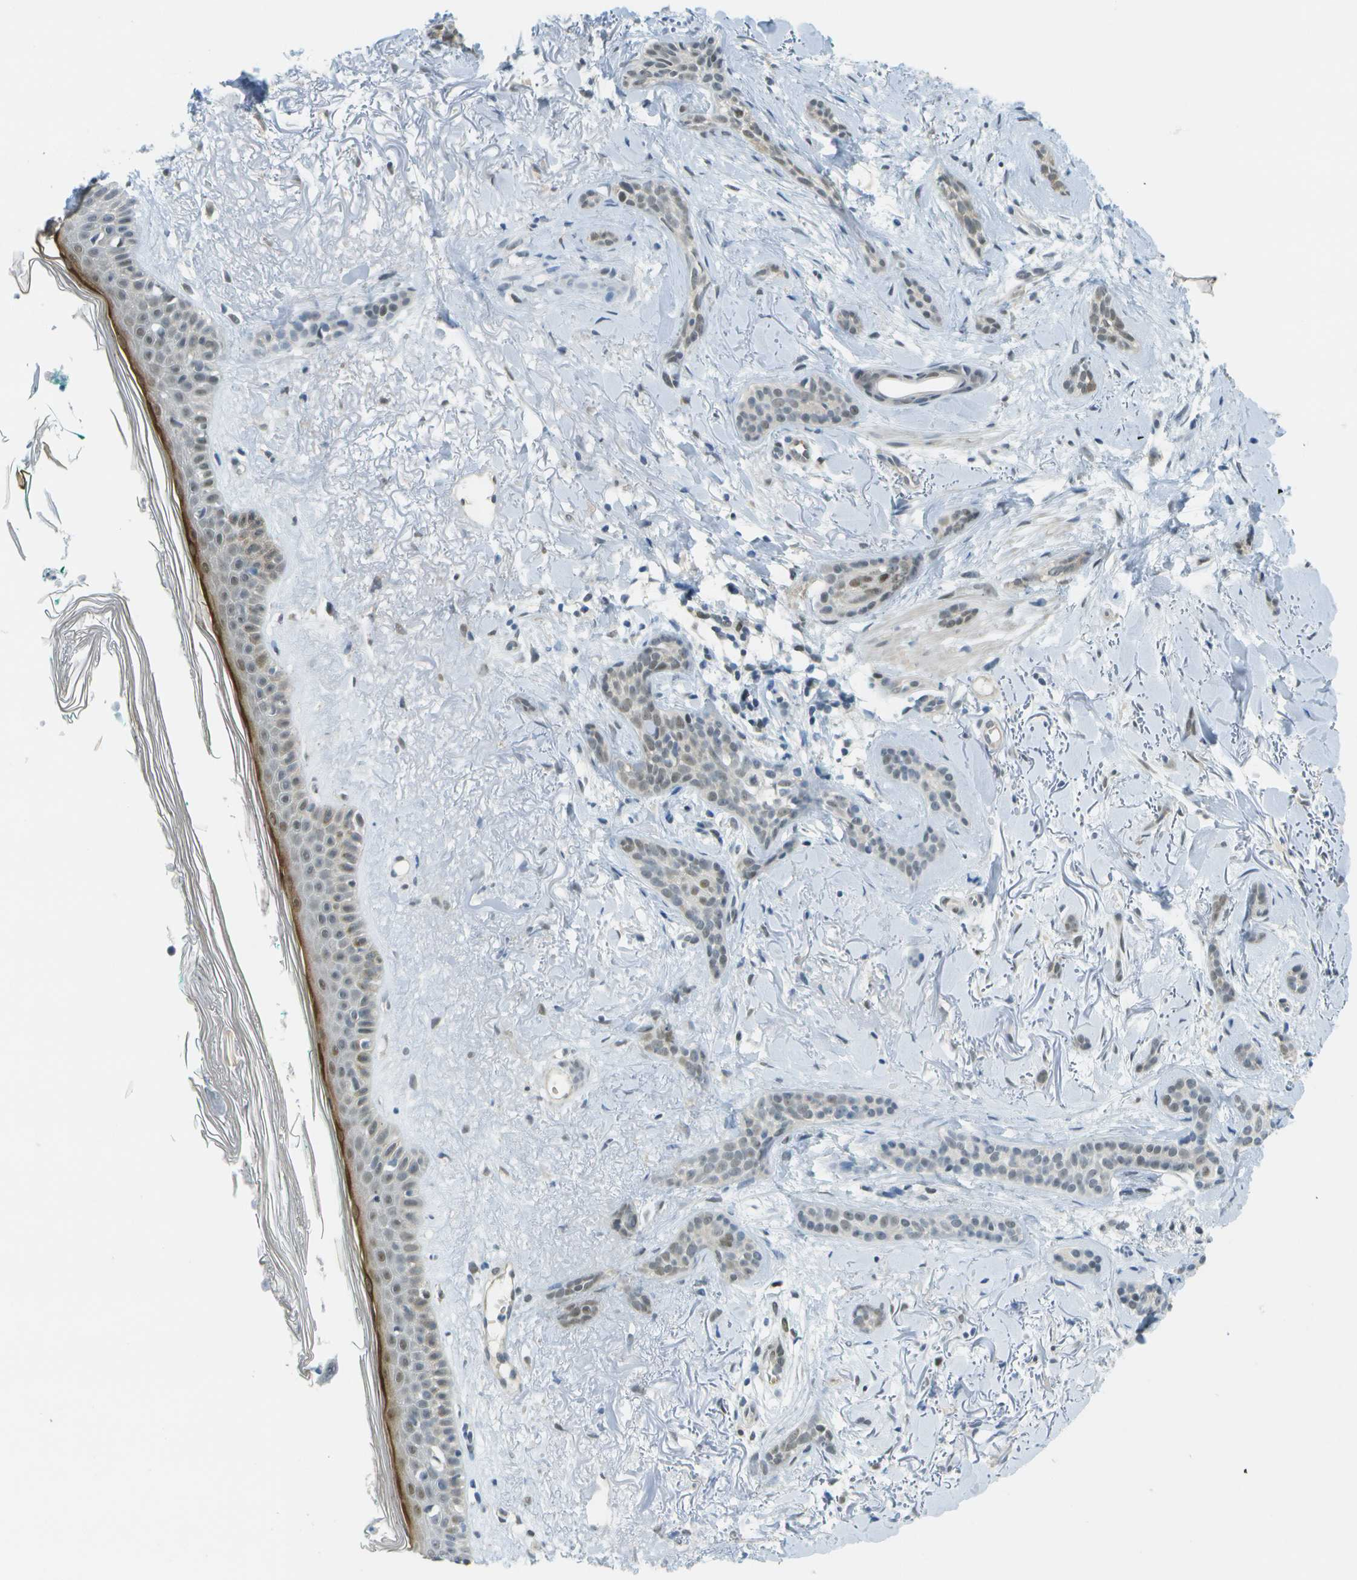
{"staining": {"intensity": "moderate", "quantity": "<25%", "location": "cytoplasmic/membranous,nuclear"}, "tissue": "skin cancer", "cell_type": "Tumor cells", "image_type": "cancer", "snomed": [{"axis": "morphology", "description": "Basal cell carcinoma"}, {"axis": "morphology", "description": "Adnexal tumor, benign"}, {"axis": "topography", "description": "Skin"}], "caption": "Human skin cancer (basal cell carcinoma) stained with a brown dye displays moderate cytoplasmic/membranous and nuclear positive staining in about <25% of tumor cells.", "gene": "ARID1B", "patient": {"sex": "female", "age": 42}}